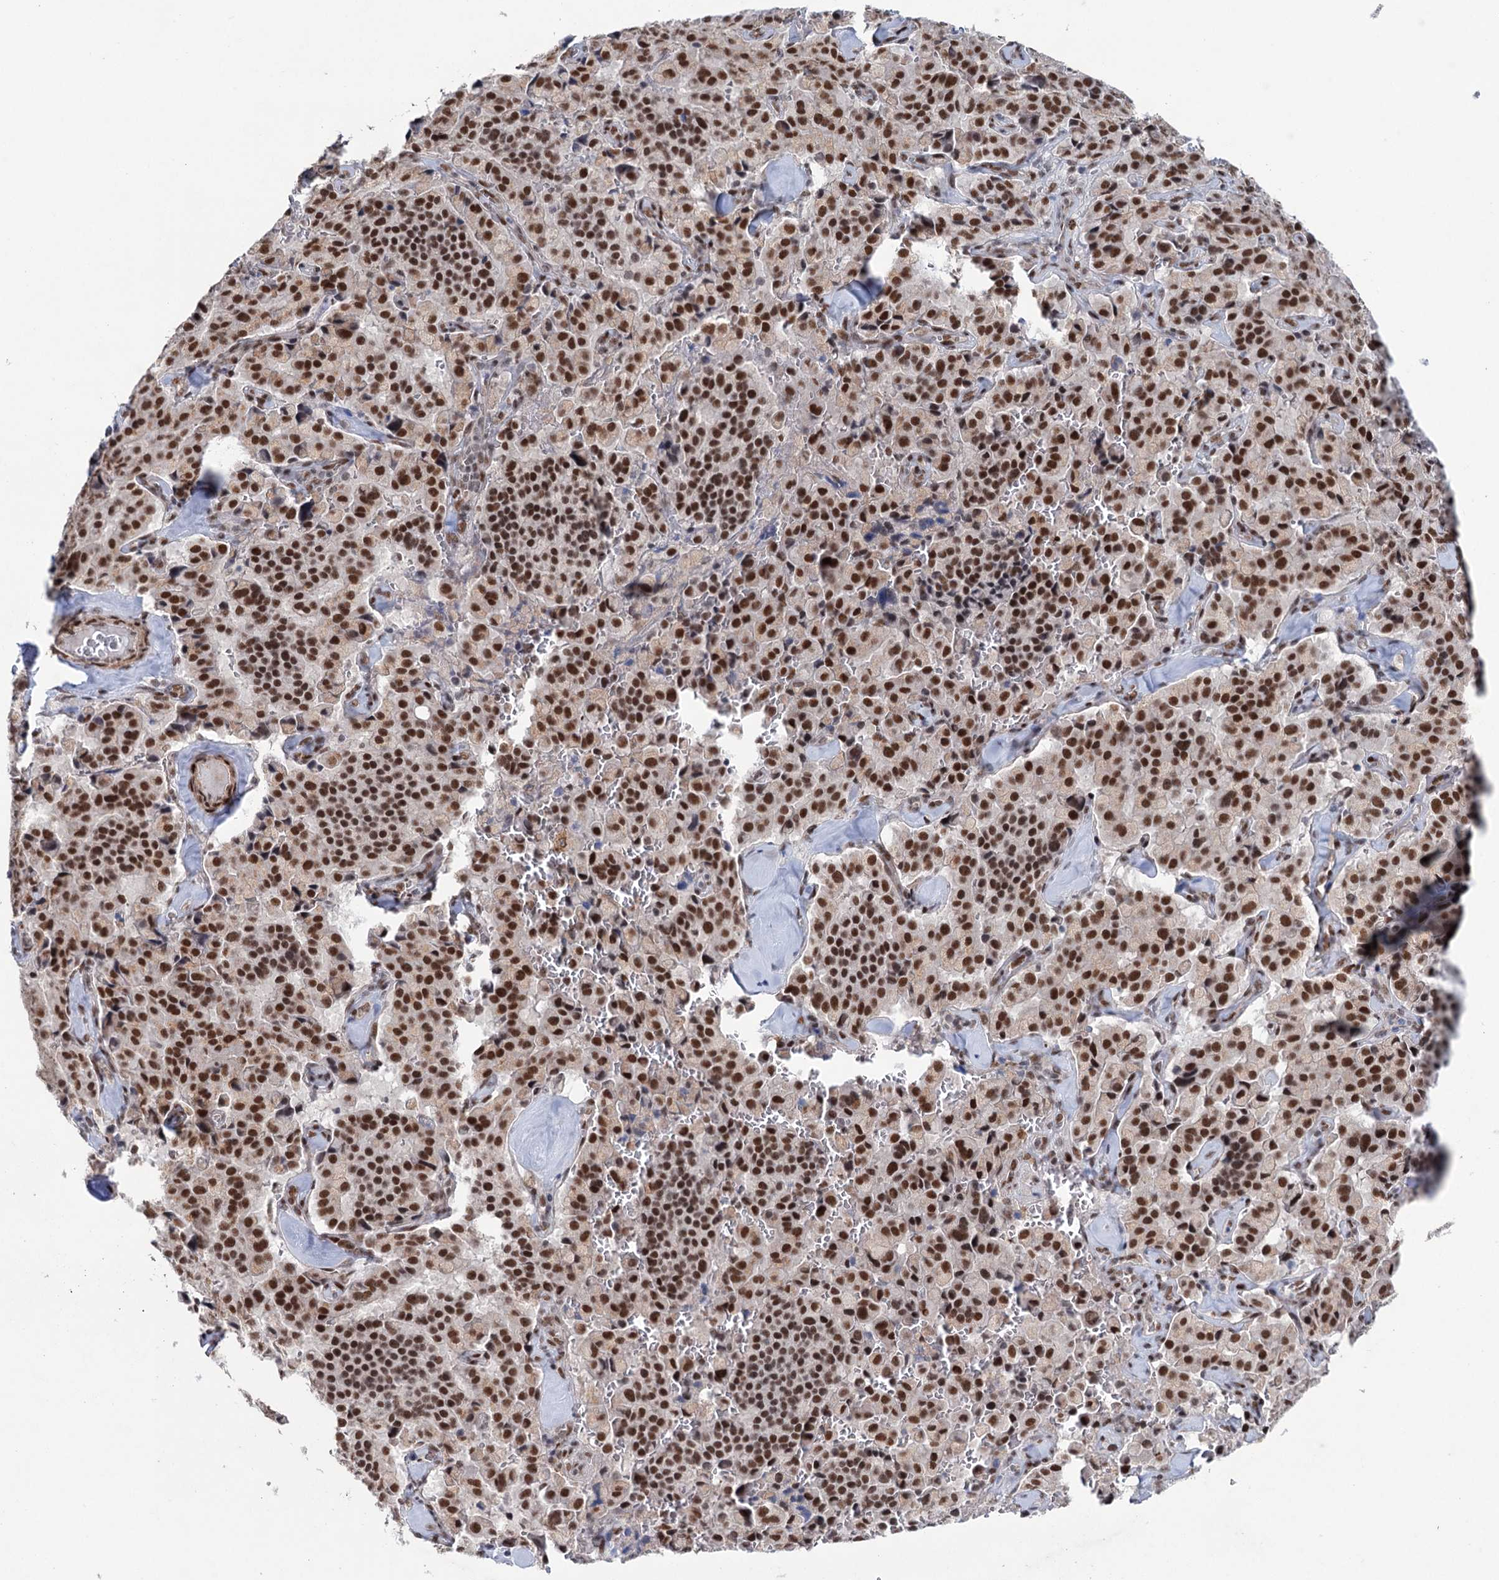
{"staining": {"intensity": "strong", "quantity": ">75%", "location": "nuclear"}, "tissue": "pancreatic cancer", "cell_type": "Tumor cells", "image_type": "cancer", "snomed": [{"axis": "morphology", "description": "Adenocarcinoma, NOS"}, {"axis": "topography", "description": "Pancreas"}], "caption": "Immunohistochemical staining of pancreatic cancer (adenocarcinoma) demonstrates strong nuclear protein staining in about >75% of tumor cells.", "gene": "FAM53A", "patient": {"sex": "male", "age": 65}}